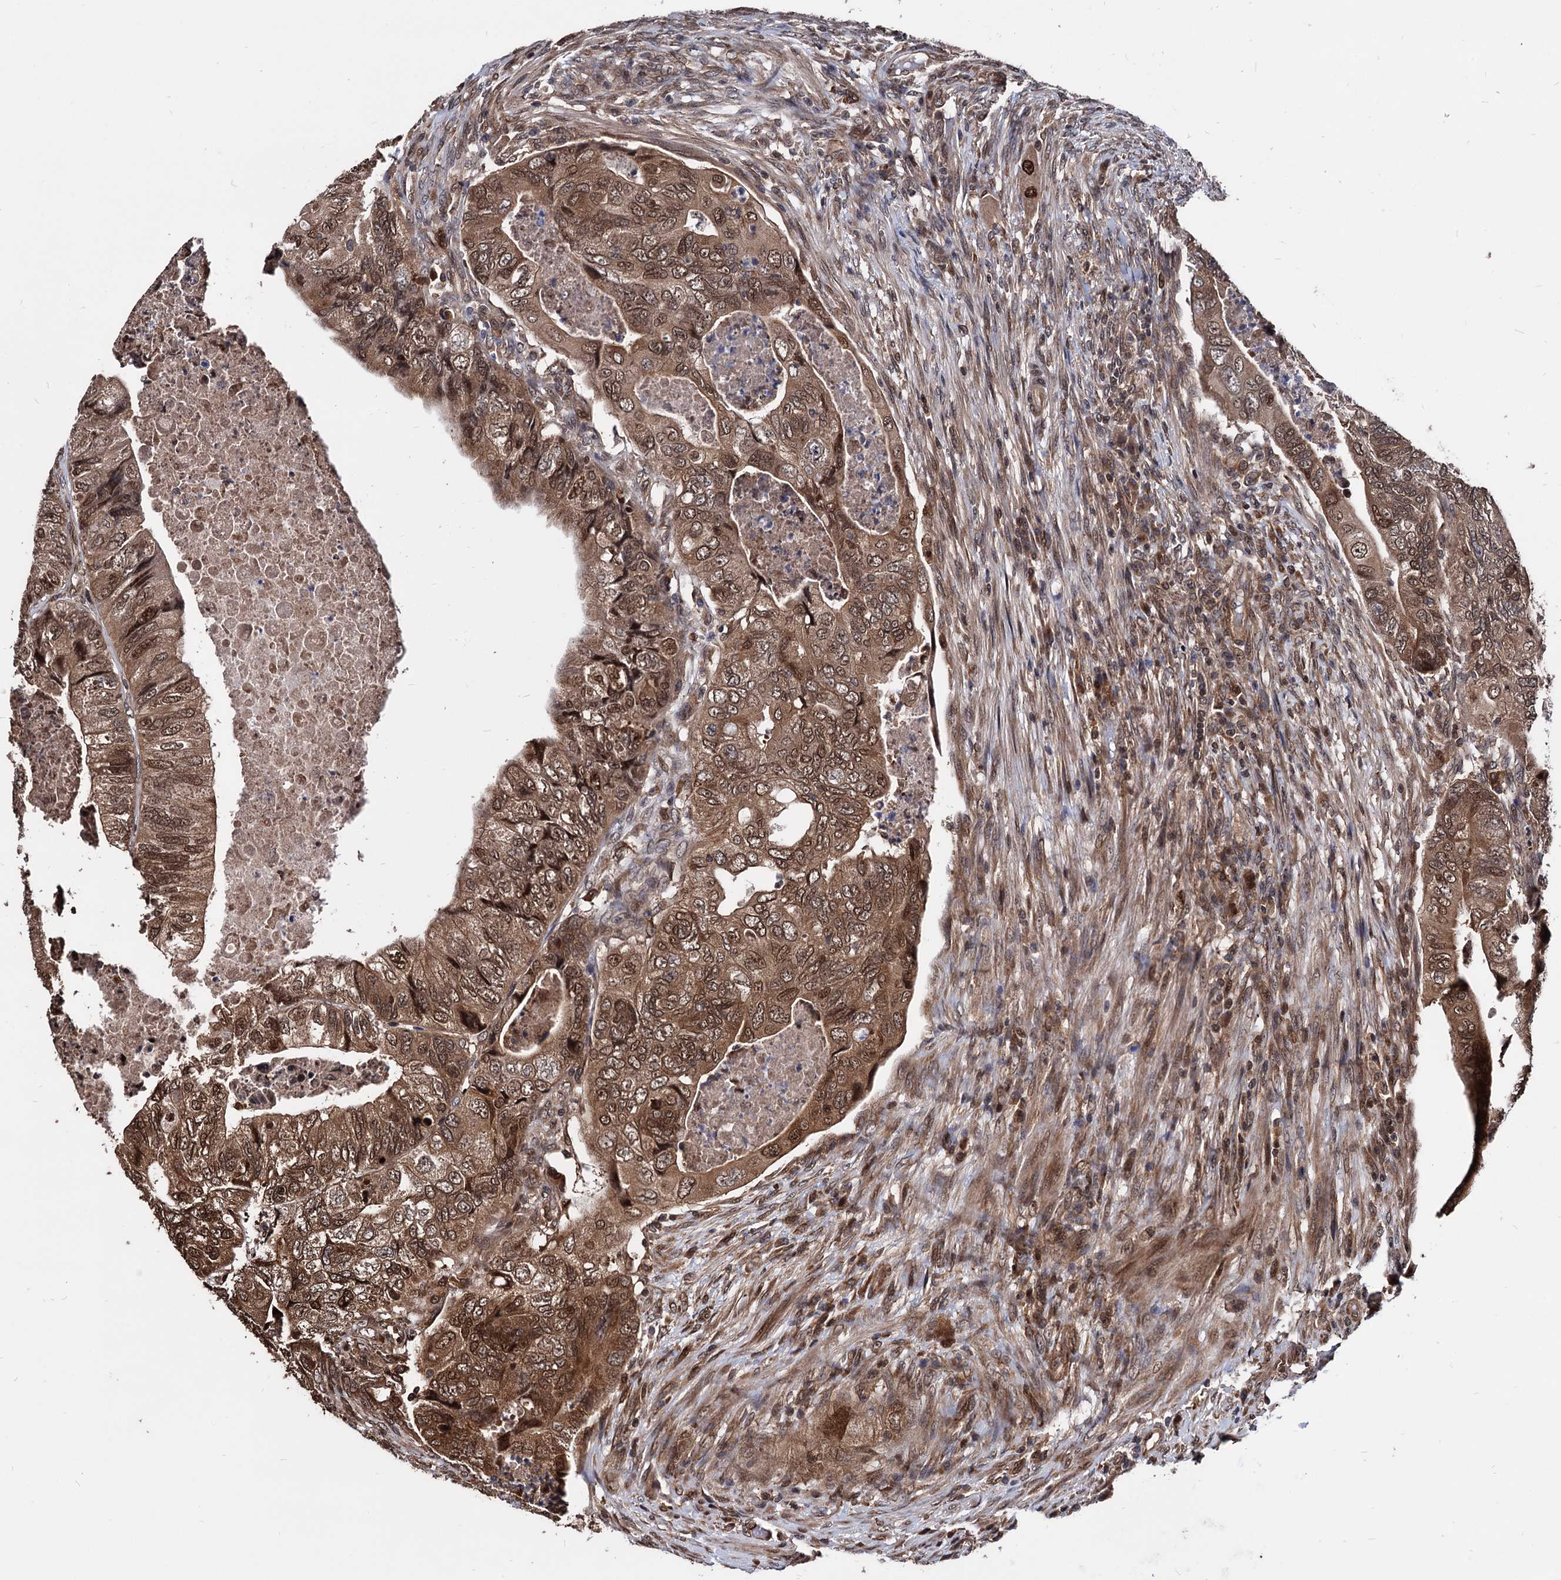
{"staining": {"intensity": "moderate", "quantity": ">75%", "location": "cytoplasmic/membranous,nuclear"}, "tissue": "colorectal cancer", "cell_type": "Tumor cells", "image_type": "cancer", "snomed": [{"axis": "morphology", "description": "Adenocarcinoma, NOS"}, {"axis": "topography", "description": "Rectum"}], "caption": "IHC of human adenocarcinoma (colorectal) shows medium levels of moderate cytoplasmic/membranous and nuclear positivity in approximately >75% of tumor cells.", "gene": "ANKRD12", "patient": {"sex": "male", "age": 63}}